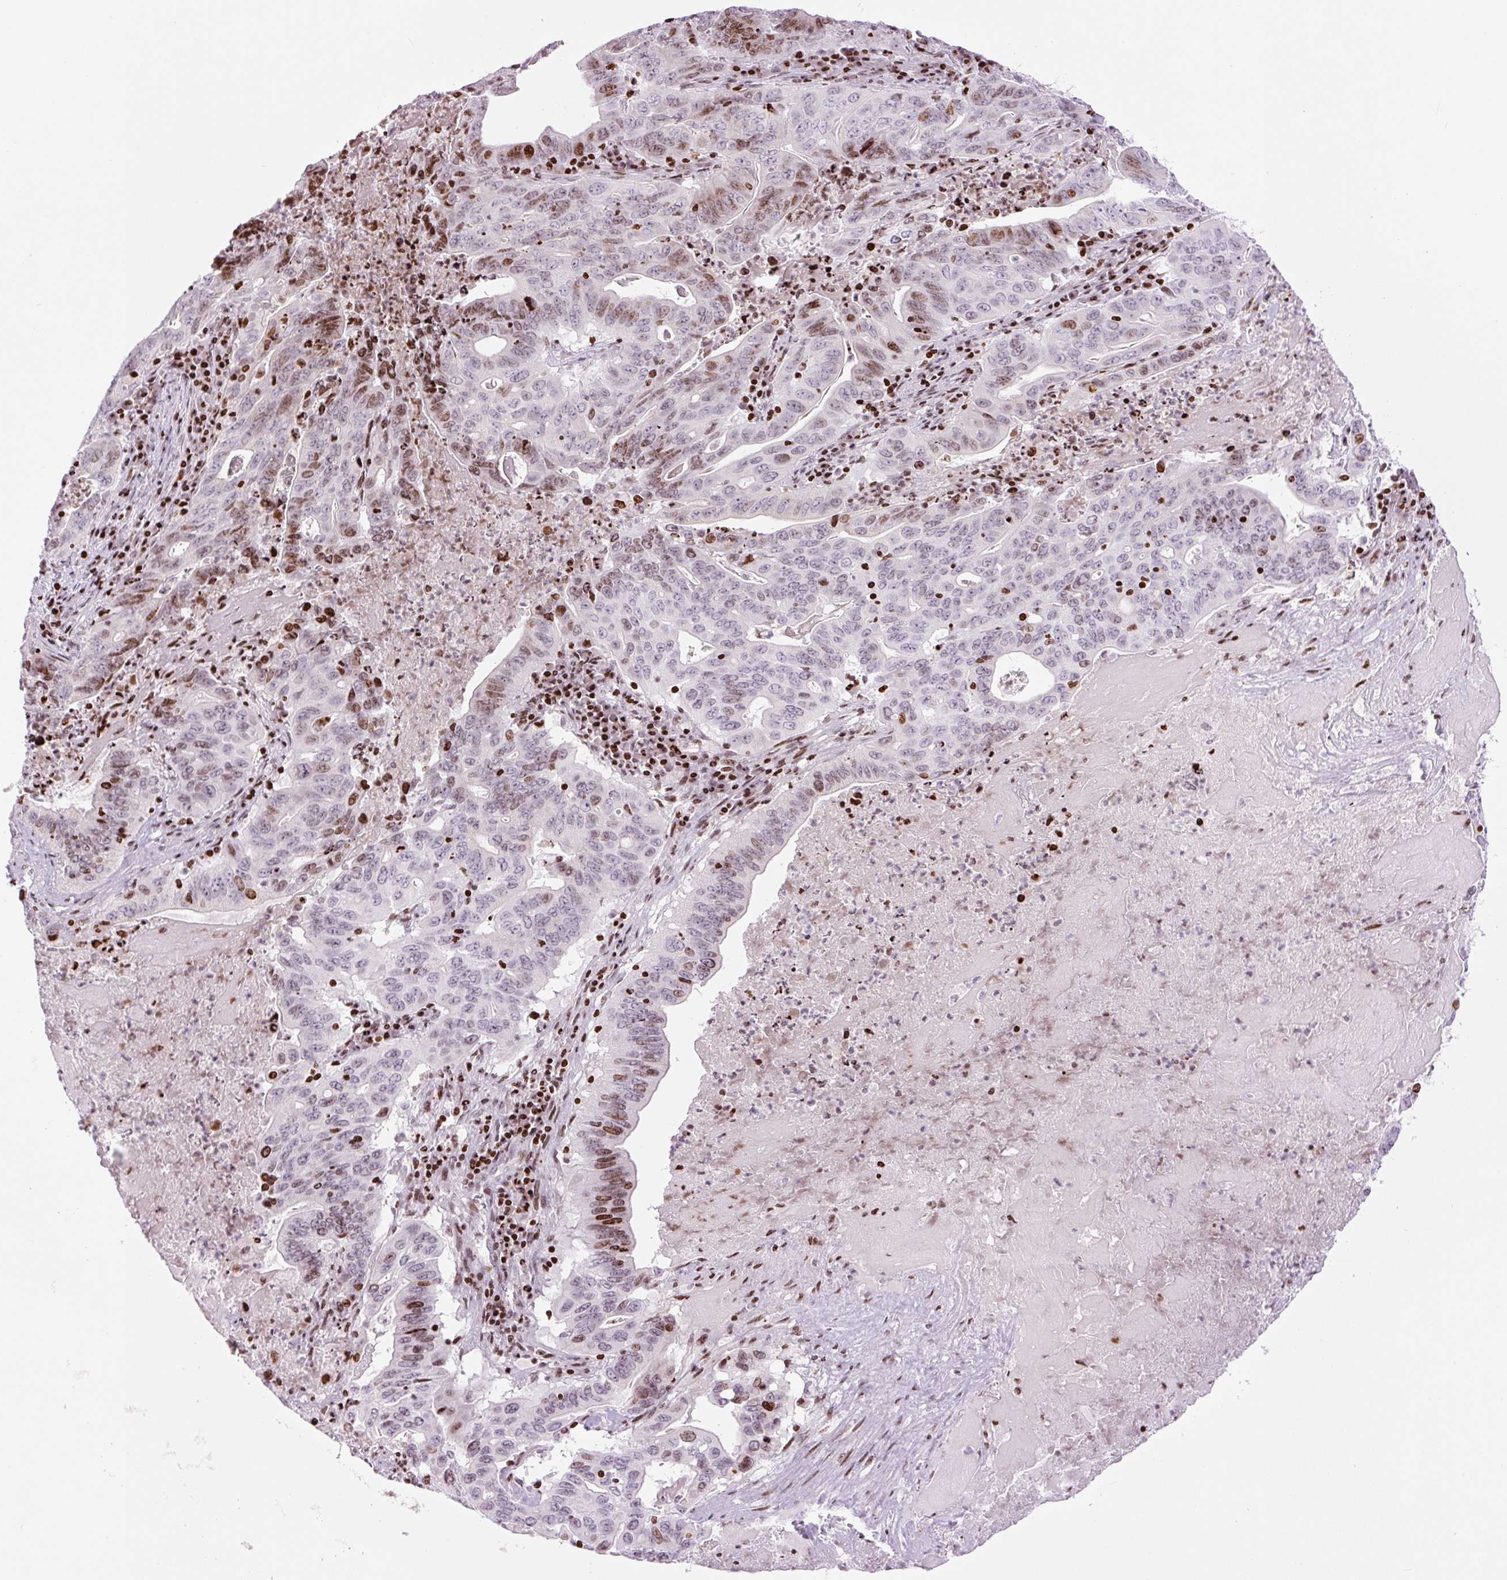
{"staining": {"intensity": "moderate", "quantity": "25%-75%", "location": "nuclear"}, "tissue": "lung cancer", "cell_type": "Tumor cells", "image_type": "cancer", "snomed": [{"axis": "morphology", "description": "Adenocarcinoma, NOS"}, {"axis": "topography", "description": "Lung"}], "caption": "Approximately 25%-75% of tumor cells in adenocarcinoma (lung) demonstrate moderate nuclear protein expression as visualized by brown immunohistochemical staining.", "gene": "TMEM177", "patient": {"sex": "female", "age": 60}}